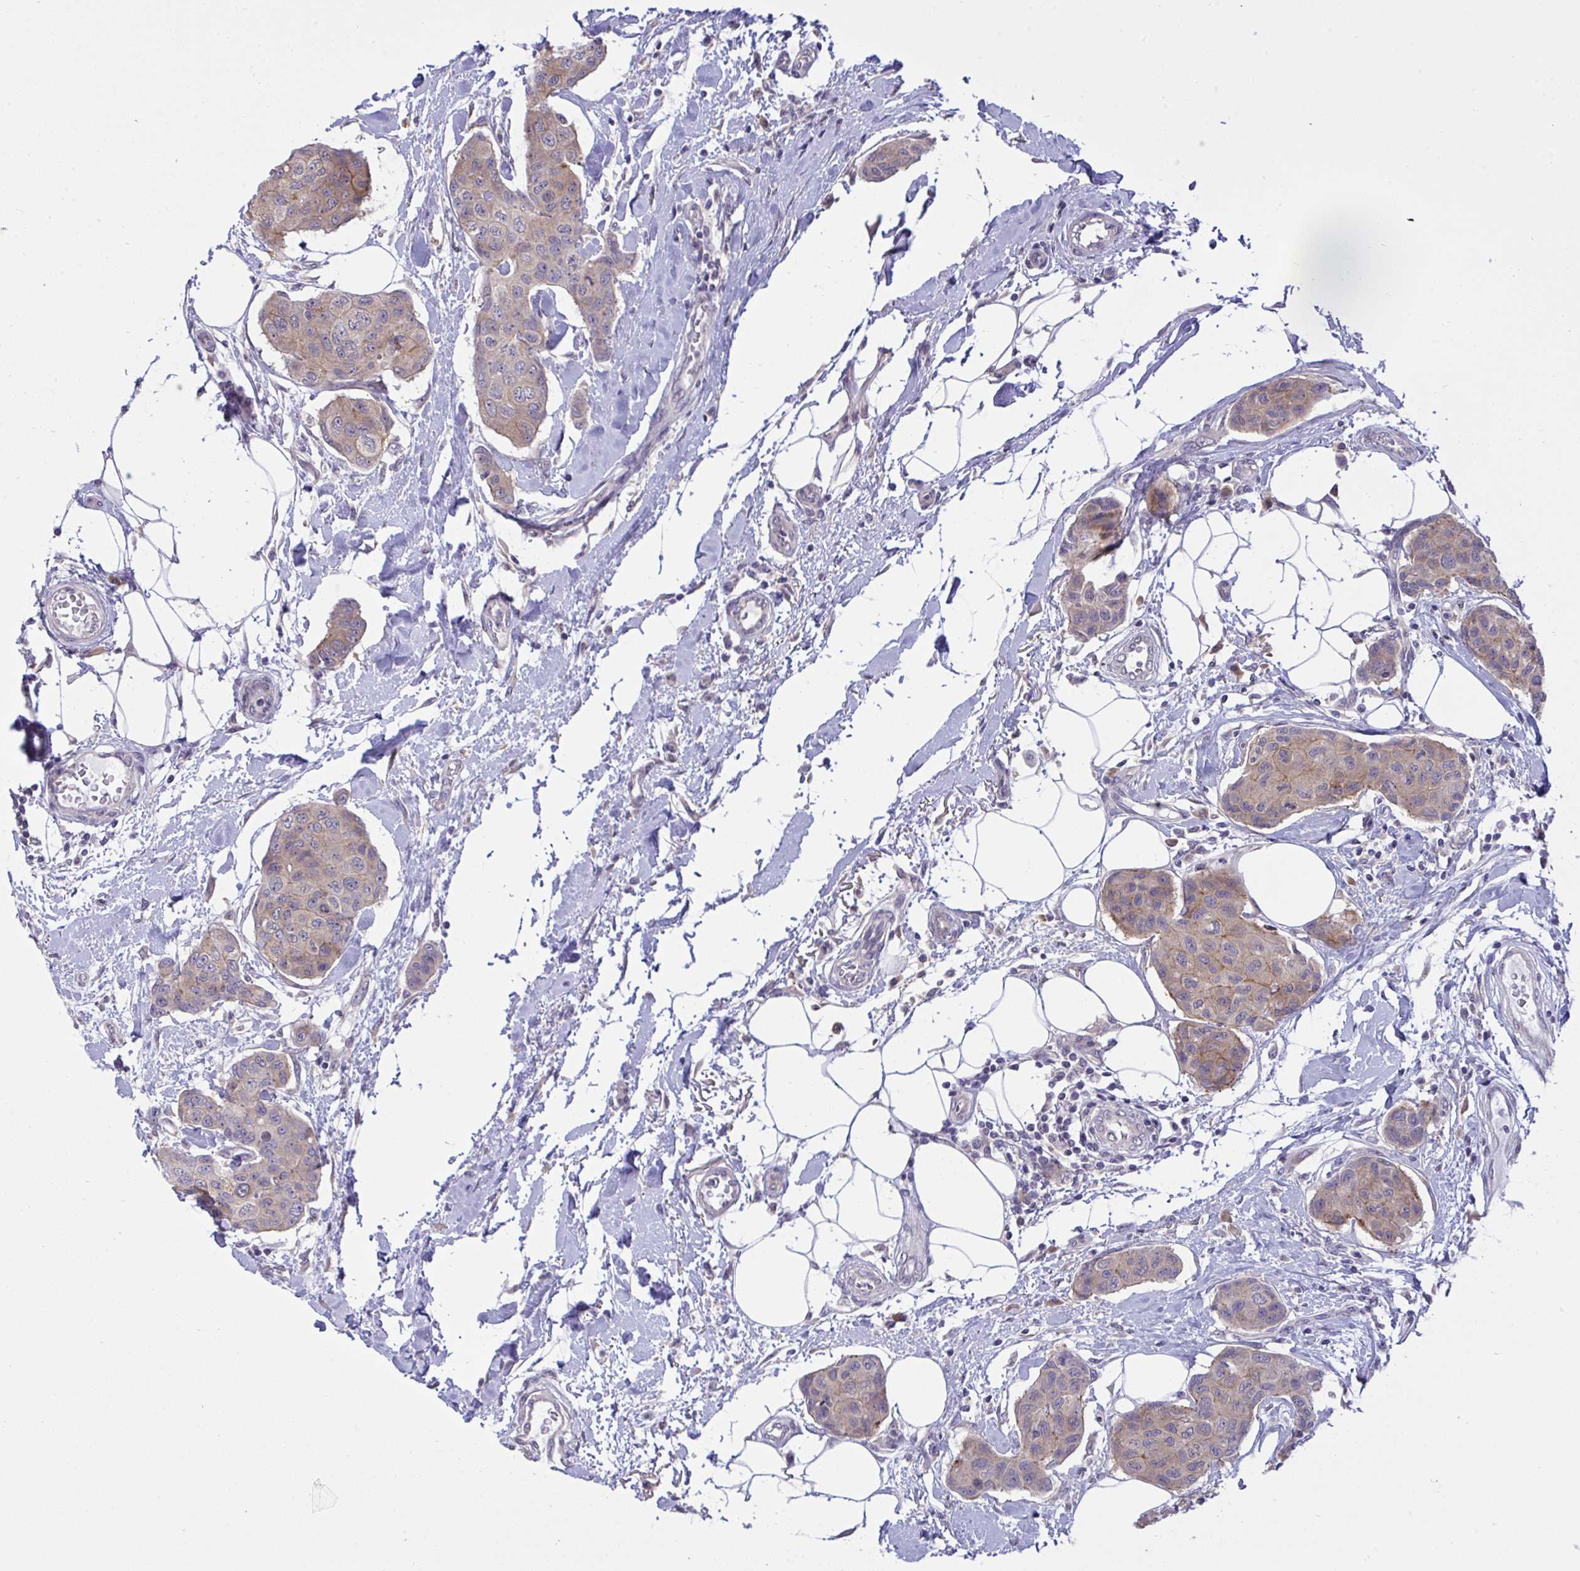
{"staining": {"intensity": "weak", "quantity": "25%-75%", "location": "cytoplasmic/membranous"}, "tissue": "breast cancer", "cell_type": "Tumor cells", "image_type": "cancer", "snomed": [{"axis": "morphology", "description": "Duct carcinoma"}, {"axis": "topography", "description": "Breast"}, {"axis": "topography", "description": "Lymph node"}], "caption": "This micrograph displays immunohistochemistry (IHC) staining of breast cancer (invasive ductal carcinoma), with low weak cytoplasmic/membranous staining in approximately 25%-75% of tumor cells.", "gene": "TMEM41A", "patient": {"sex": "female", "age": 80}}